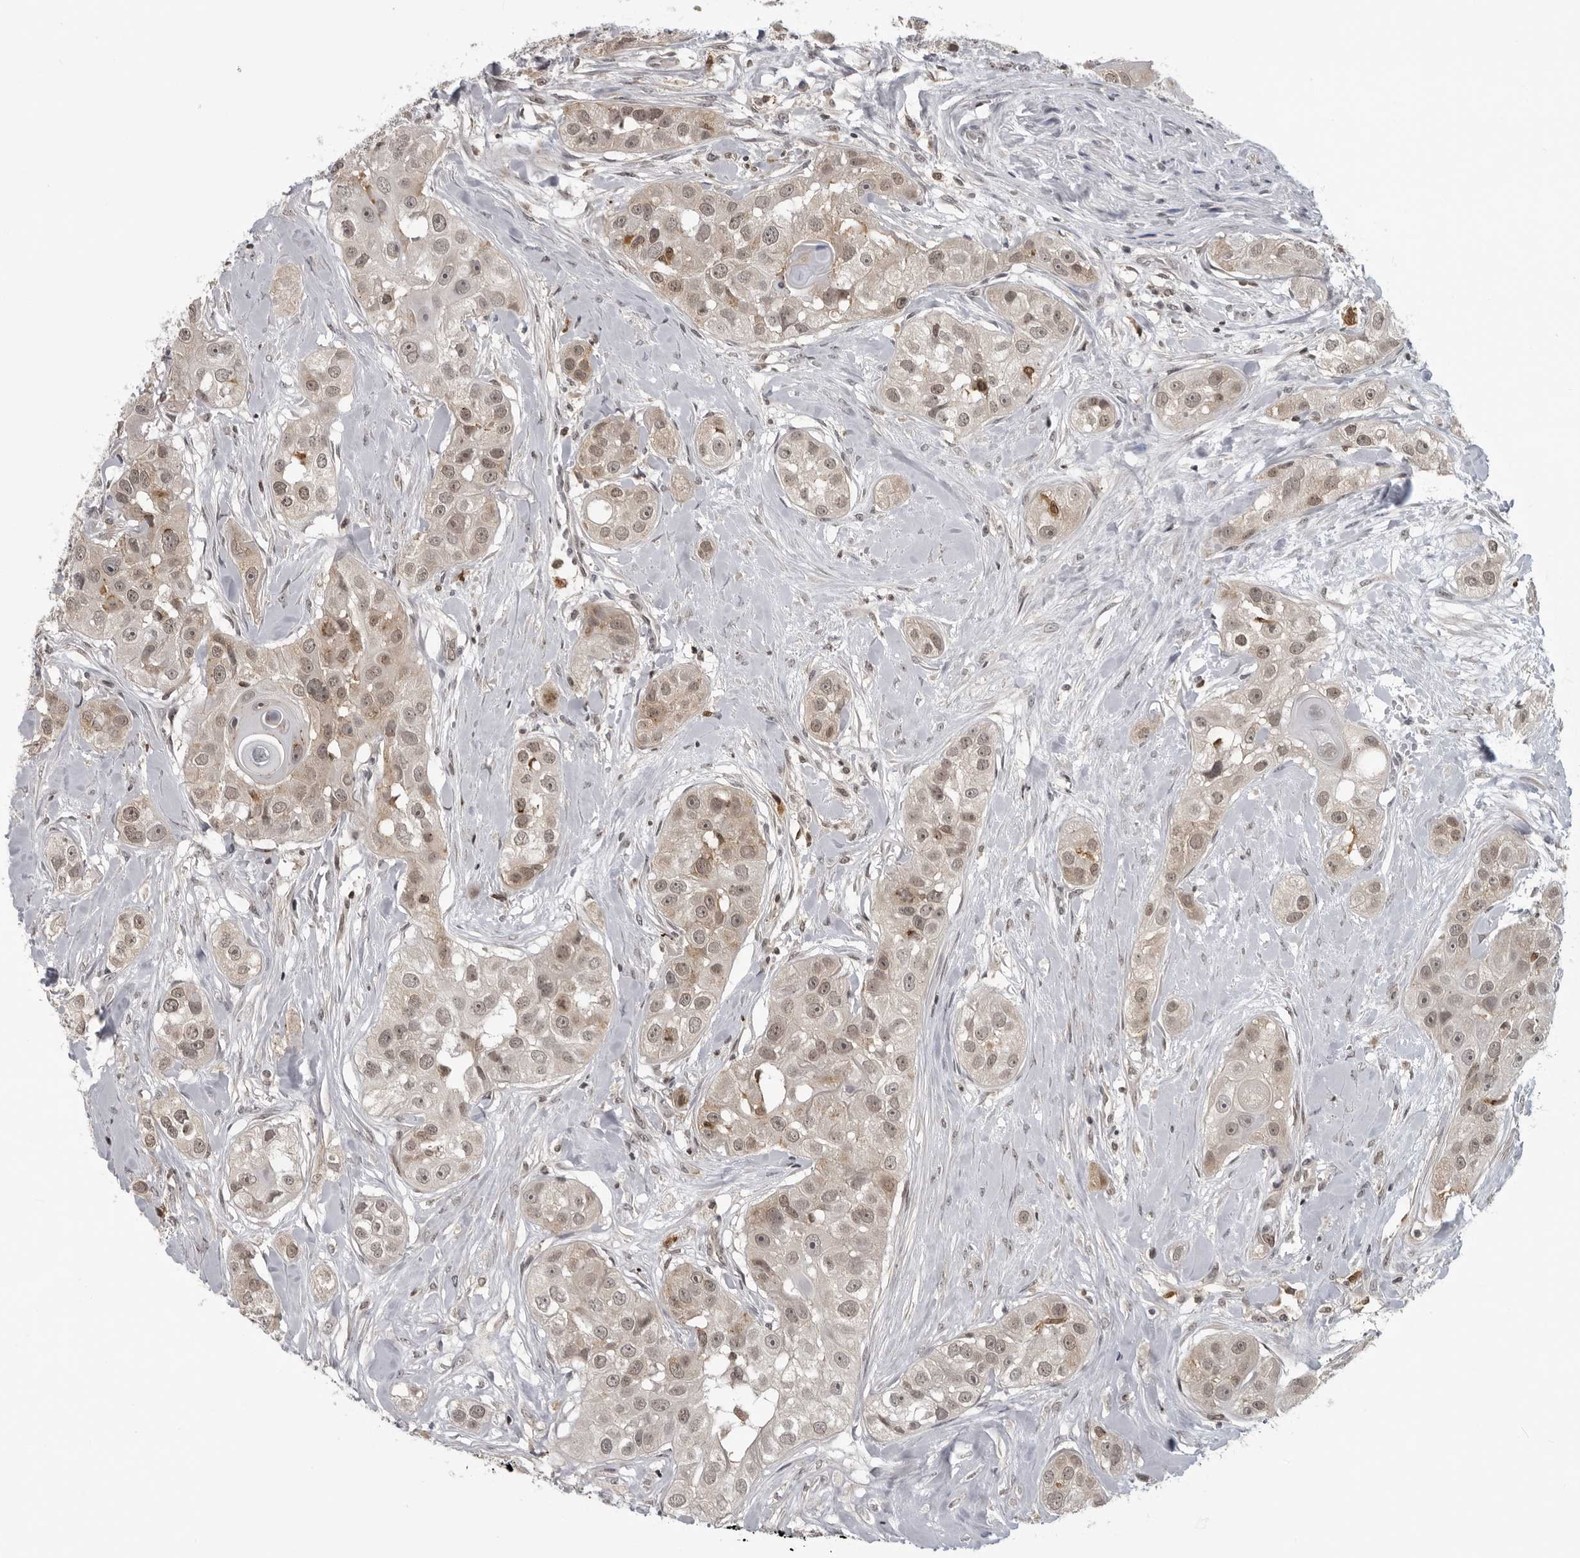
{"staining": {"intensity": "weak", "quantity": "25%-75%", "location": "cytoplasmic/membranous,nuclear"}, "tissue": "head and neck cancer", "cell_type": "Tumor cells", "image_type": "cancer", "snomed": [{"axis": "morphology", "description": "Normal tissue, NOS"}, {"axis": "morphology", "description": "Squamous cell carcinoma, NOS"}, {"axis": "topography", "description": "Skeletal muscle"}, {"axis": "topography", "description": "Head-Neck"}], "caption": "Human head and neck cancer (squamous cell carcinoma) stained for a protein (brown) demonstrates weak cytoplasmic/membranous and nuclear positive staining in about 25%-75% of tumor cells.", "gene": "PDCL3", "patient": {"sex": "male", "age": 51}}